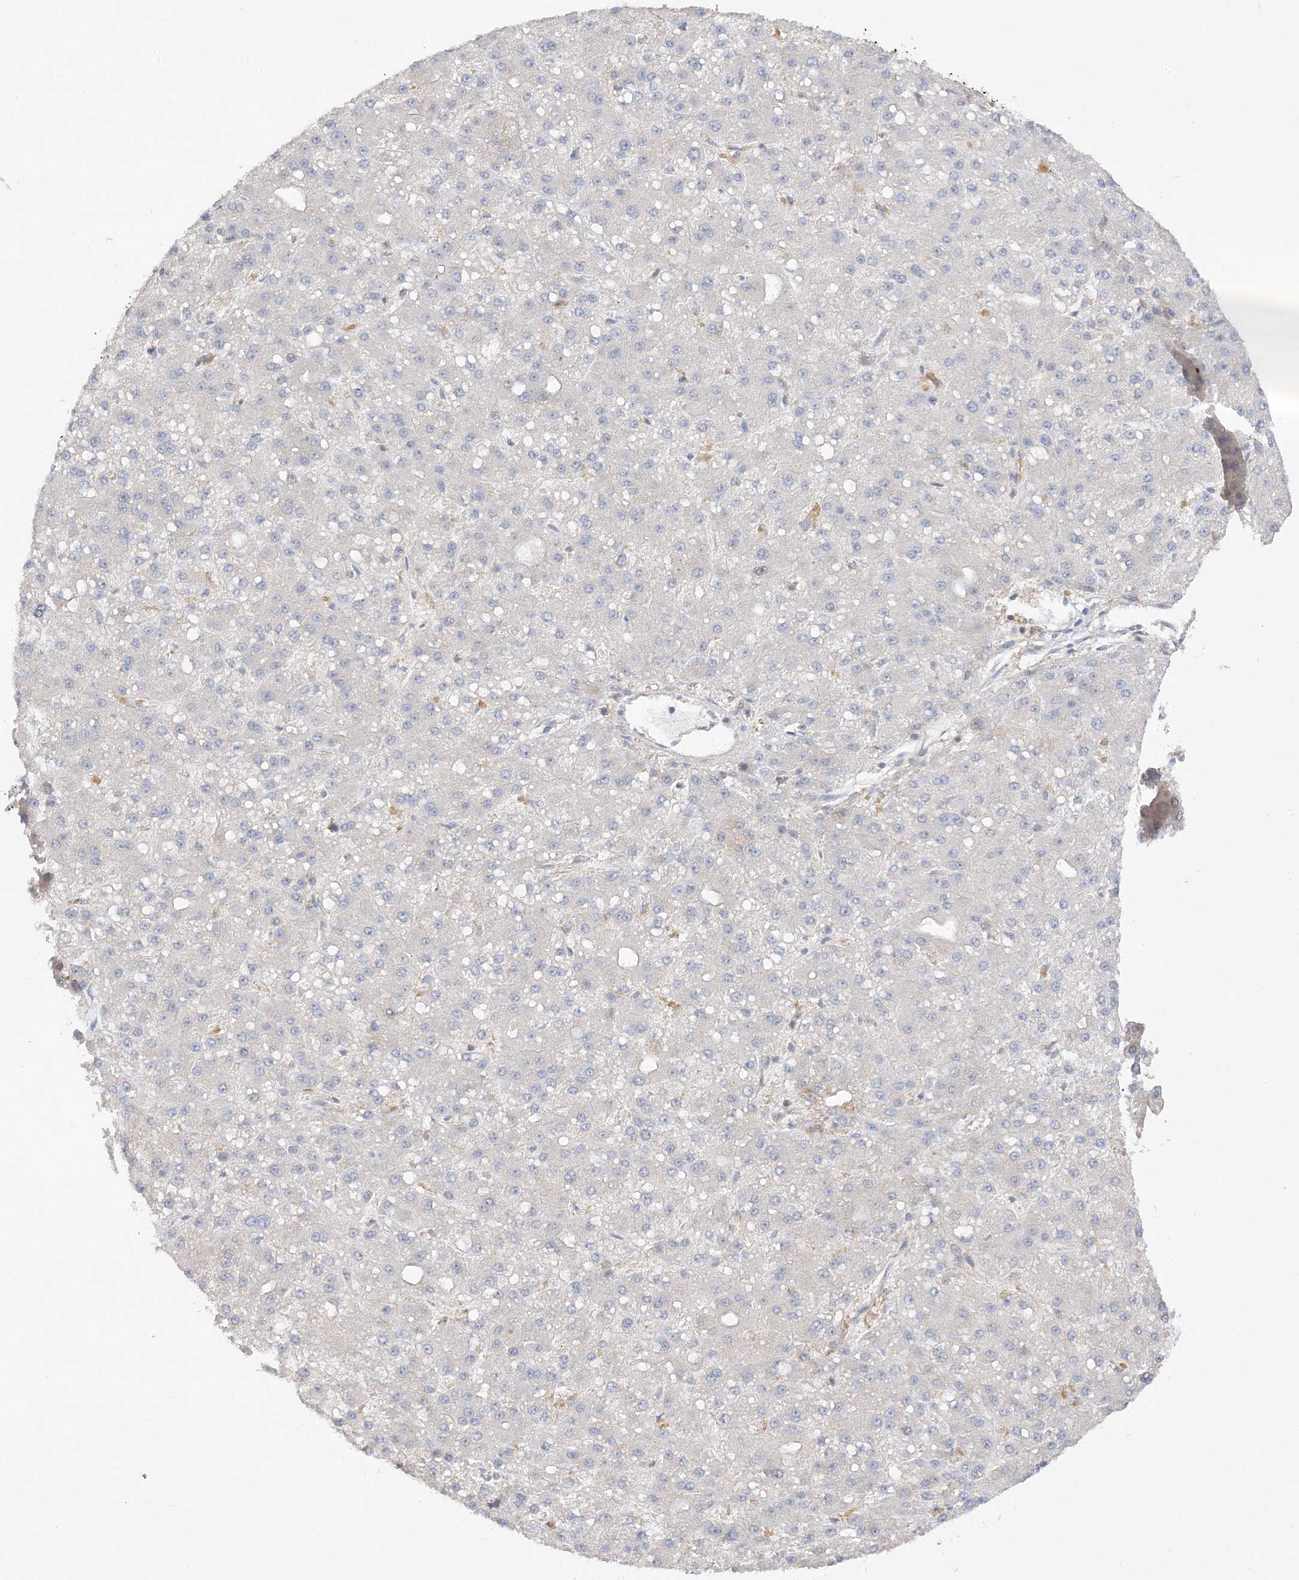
{"staining": {"intensity": "negative", "quantity": "none", "location": "none"}, "tissue": "liver cancer", "cell_type": "Tumor cells", "image_type": "cancer", "snomed": [{"axis": "morphology", "description": "Carcinoma, Hepatocellular, NOS"}, {"axis": "topography", "description": "Liver"}], "caption": "This is a image of immunohistochemistry staining of liver cancer, which shows no staining in tumor cells. (Stains: DAB immunohistochemistry (IHC) with hematoxylin counter stain, Microscopy: brightfield microscopy at high magnification).", "gene": "PHACTR2", "patient": {"sex": "male", "age": 67}}